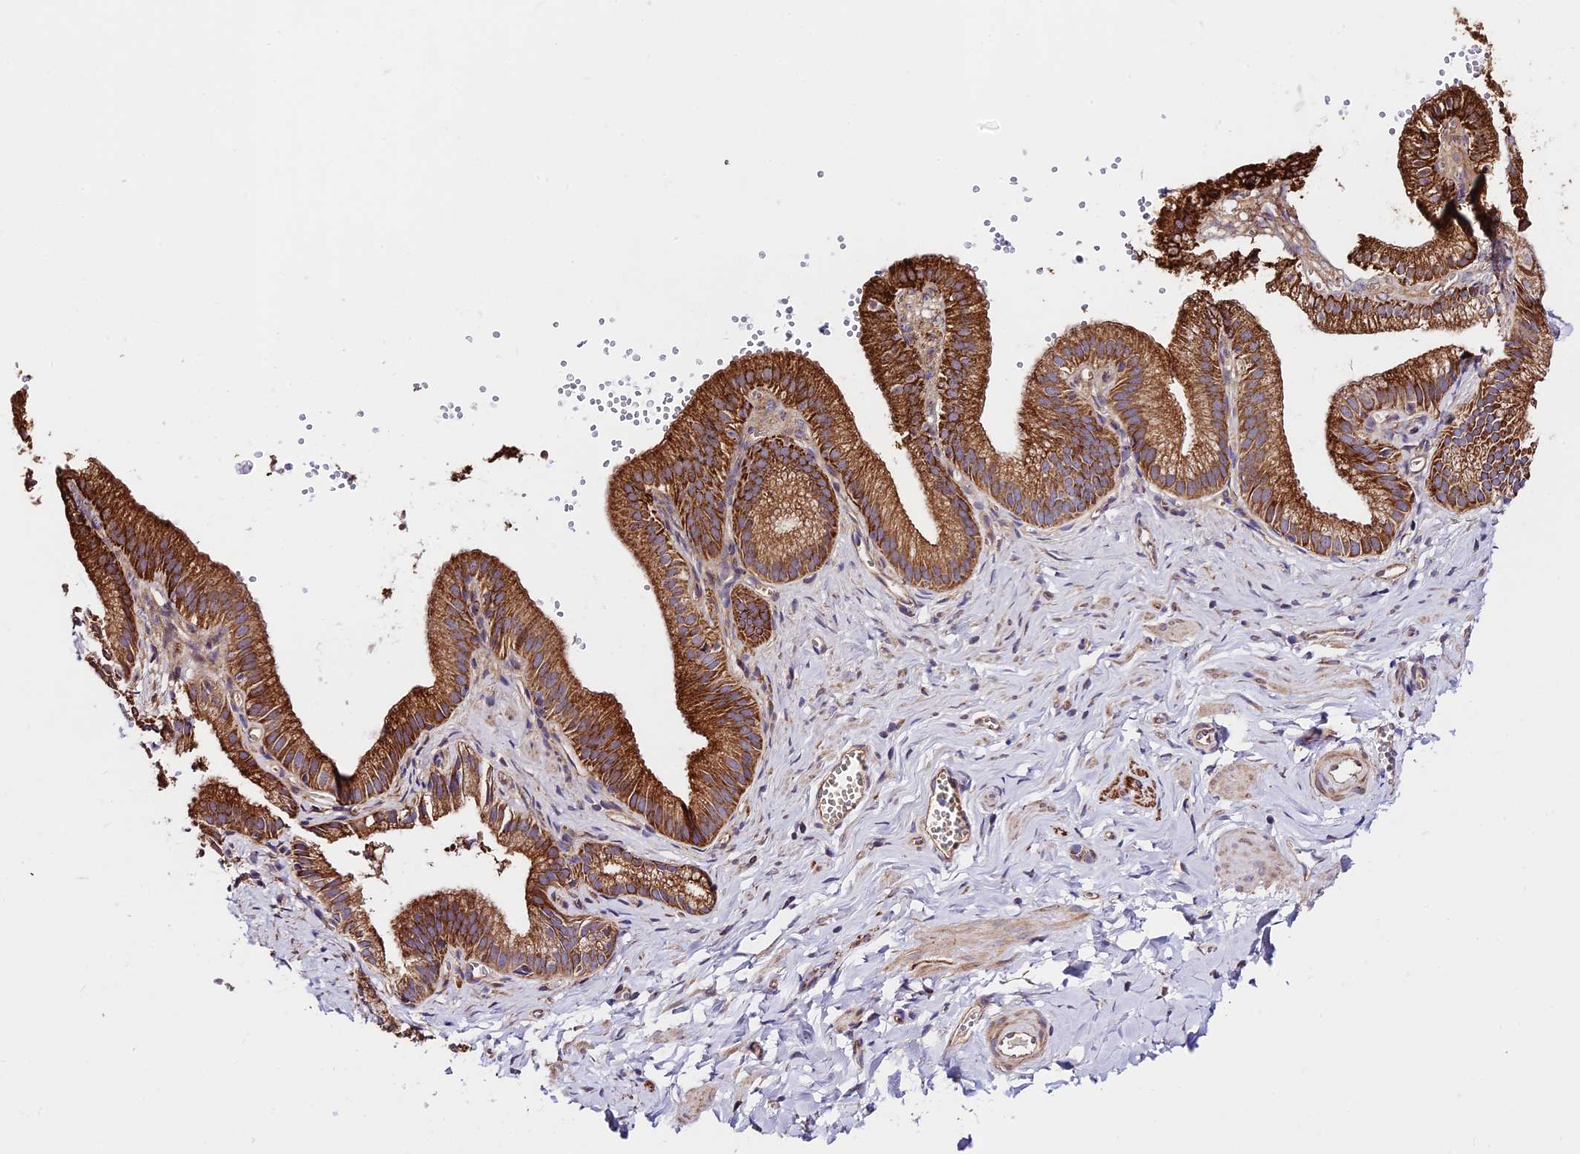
{"staining": {"intensity": "weak", "quantity": "25%-75%", "location": "cytoplasmic/membranous"}, "tissue": "adipose tissue", "cell_type": "Adipocytes", "image_type": "normal", "snomed": [{"axis": "morphology", "description": "Normal tissue, NOS"}, {"axis": "topography", "description": "Gallbladder"}, {"axis": "topography", "description": "Peripheral nerve tissue"}], "caption": "Protein analysis of benign adipose tissue displays weak cytoplasmic/membranous expression in about 25%-75% of adipocytes.", "gene": "VPS13C", "patient": {"sex": "male", "age": 38}}